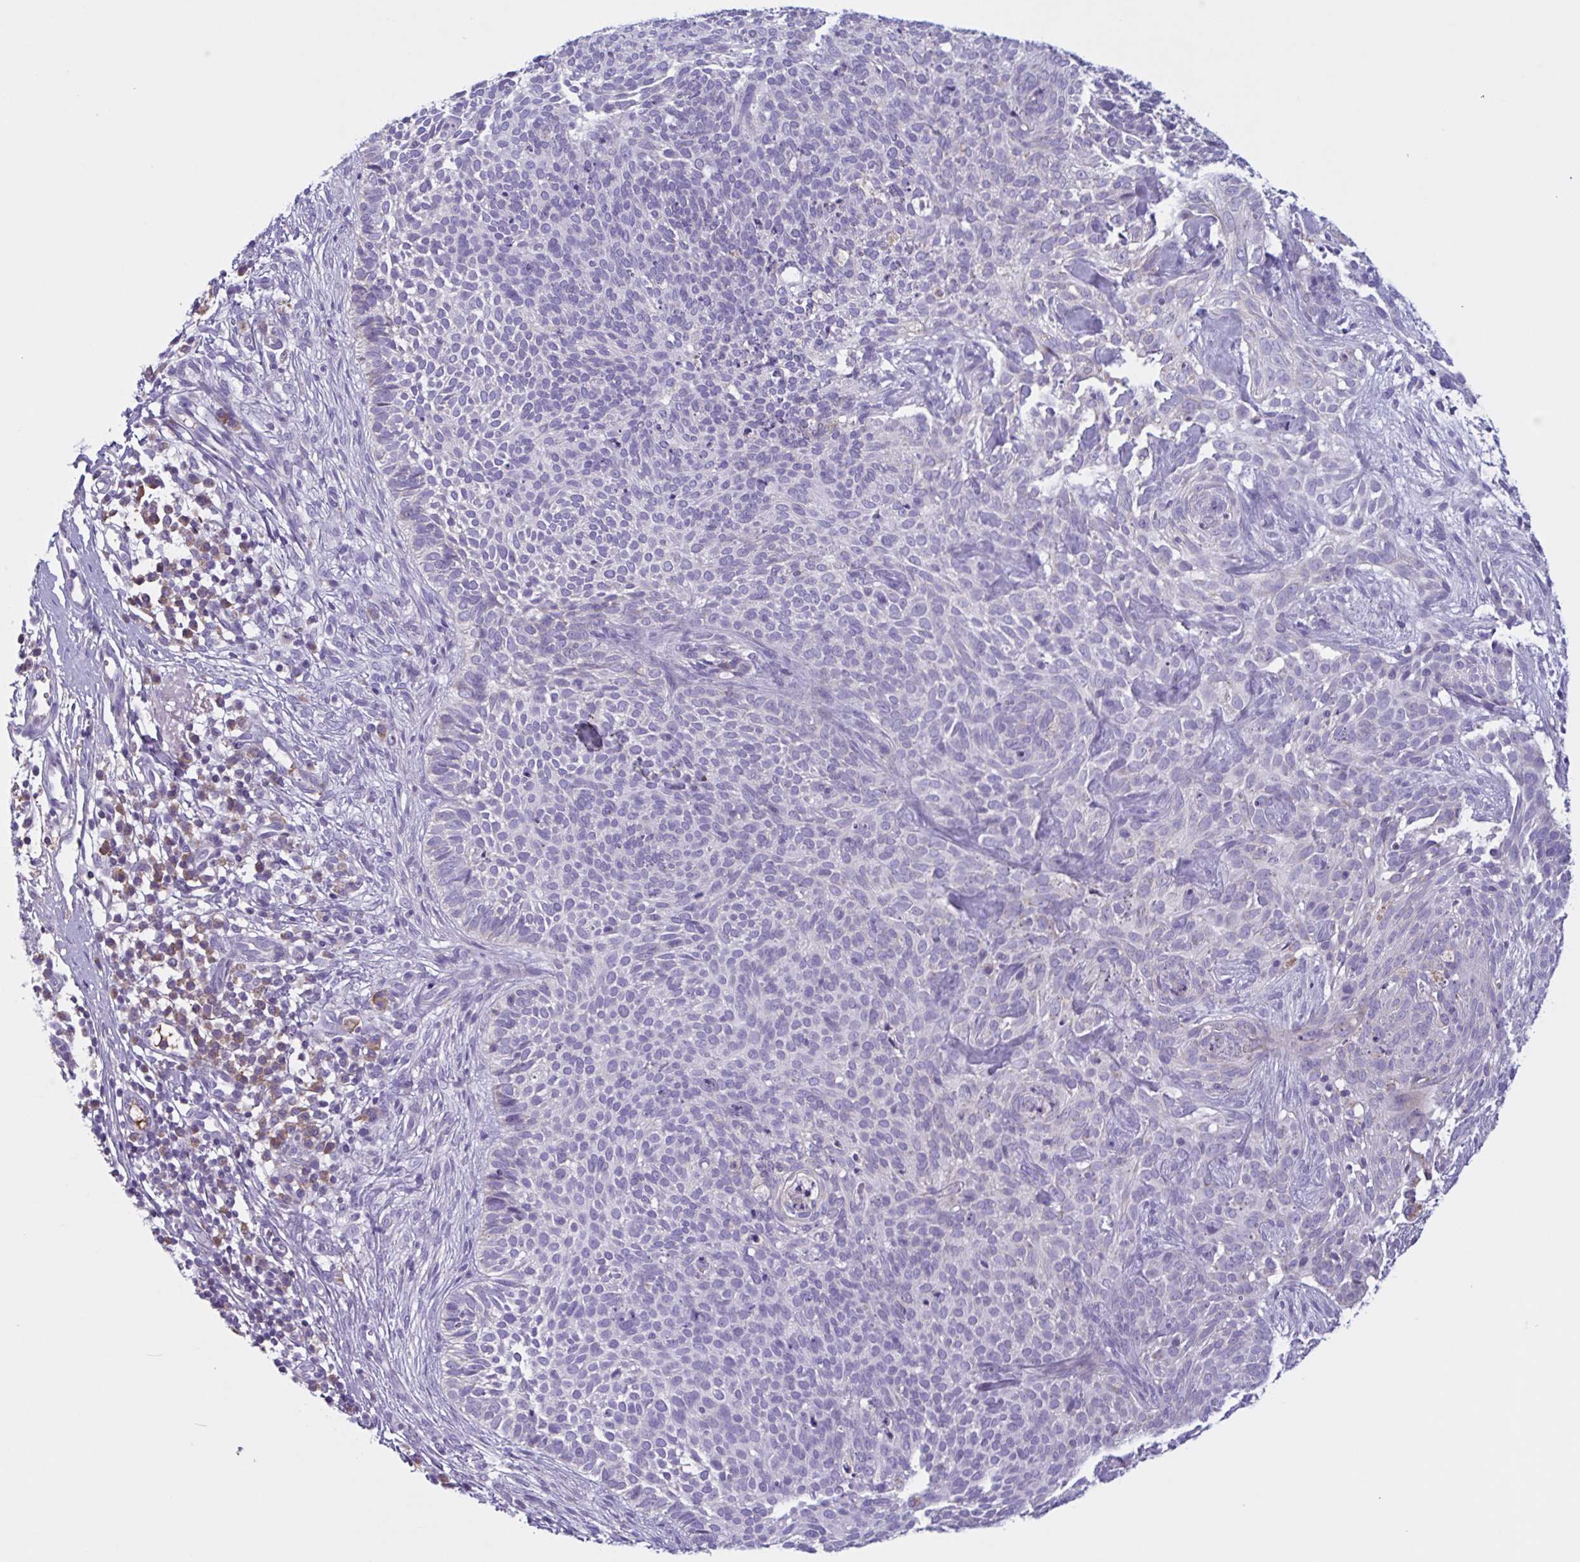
{"staining": {"intensity": "negative", "quantity": "none", "location": "none"}, "tissue": "skin cancer", "cell_type": "Tumor cells", "image_type": "cancer", "snomed": [{"axis": "morphology", "description": "Basal cell carcinoma"}, {"axis": "topography", "description": "Skin"}, {"axis": "topography", "description": "Skin of face"}], "caption": "Photomicrograph shows no significant protein positivity in tumor cells of basal cell carcinoma (skin).", "gene": "F13B", "patient": {"sex": "female", "age": 82}}